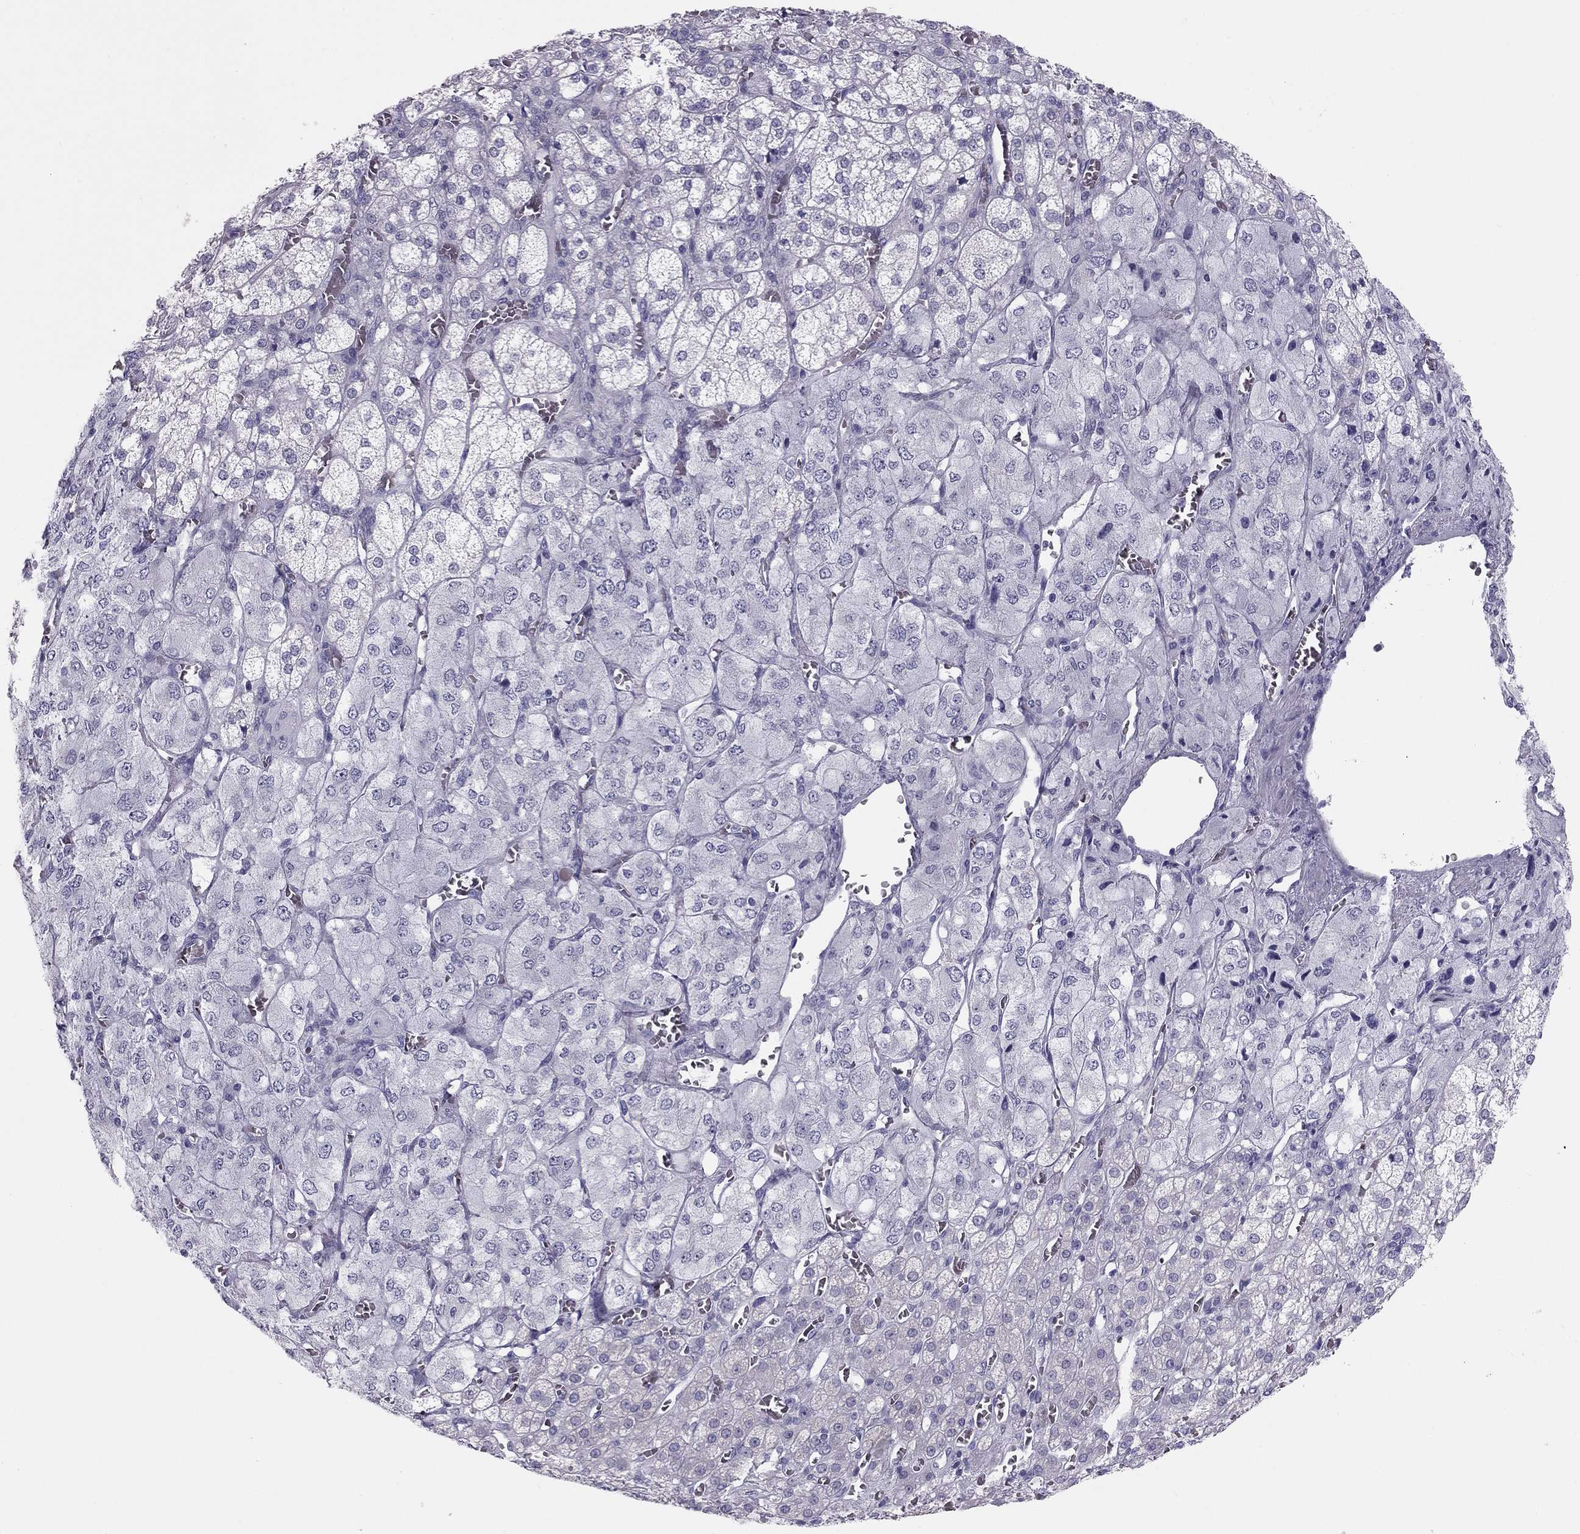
{"staining": {"intensity": "negative", "quantity": "none", "location": "none"}, "tissue": "adrenal gland", "cell_type": "Glandular cells", "image_type": "normal", "snomed": [{"axis": "morphology", "description": "Normal tissue, NOS"}, {"axis": "topography", "description": "Adrenal gland"}], "caption": "Micrograph shows no protein positivity in glandular cells of benign adrenal gland. The staining is performed using DAB brown chromogen with nuclei counter-stained in using hematoxylin.", "gene": "SPATA12", "patient": {"sex": "female", "age": 60}}